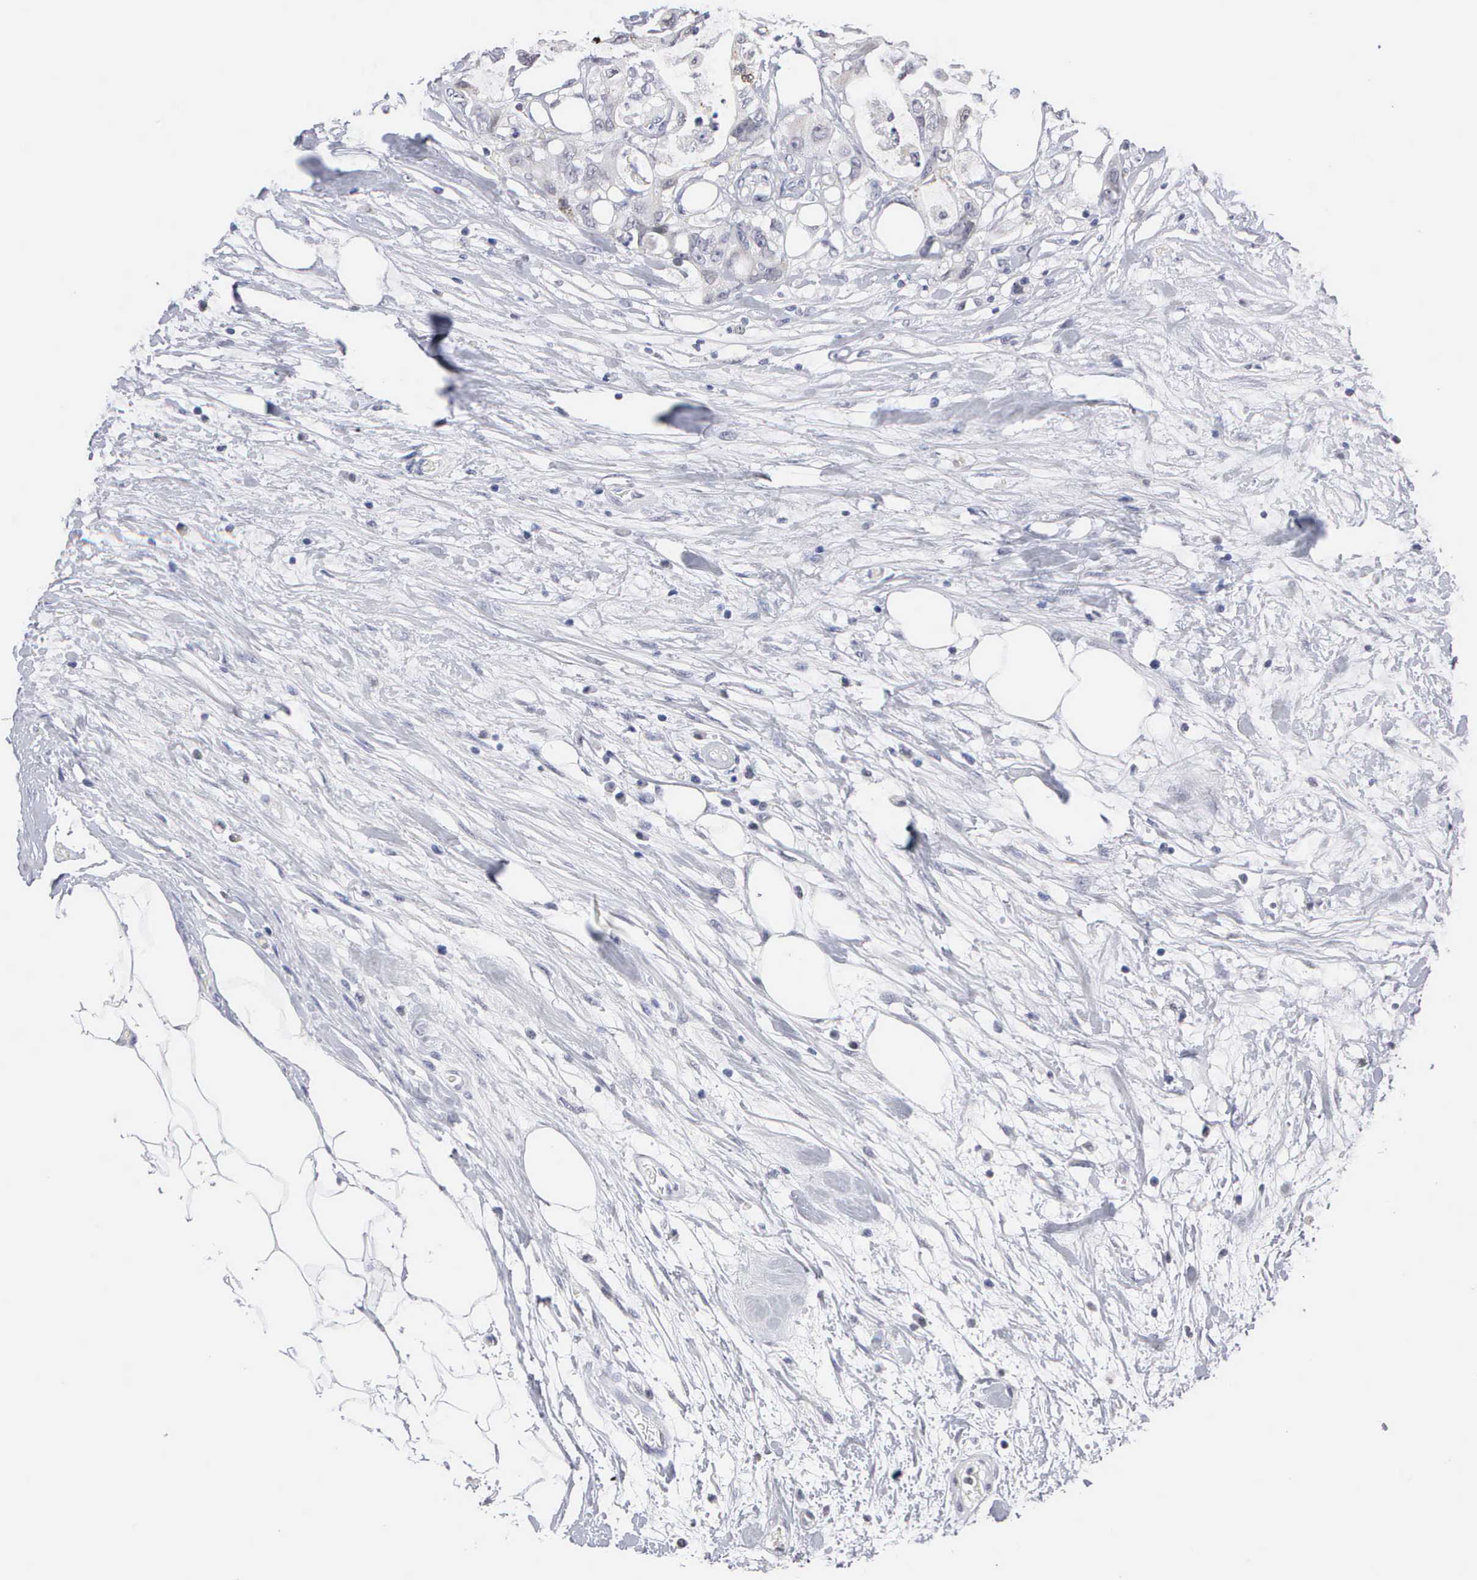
{"staining": {"intensity": "weak", "quantity": "<25%", "location": "nuclear"}, "tissue": "colorectal cancer", "cell_type": "Tumor cells", "image_type": "cancer", "snomed": [{"axis": "morphology", "description": "Adenocarcinoma, NOS"}, {"axis": "topography", "description": "Rectum"}], "caption": "High power microscopy photomicrograph of an immunohistochemistry (IHC) image of adenocarcinoma (colorectal), revealing no significant expression in tumor cells.", "gene": "KDM6A", "patient": {"sex": "female", "age": 57}}